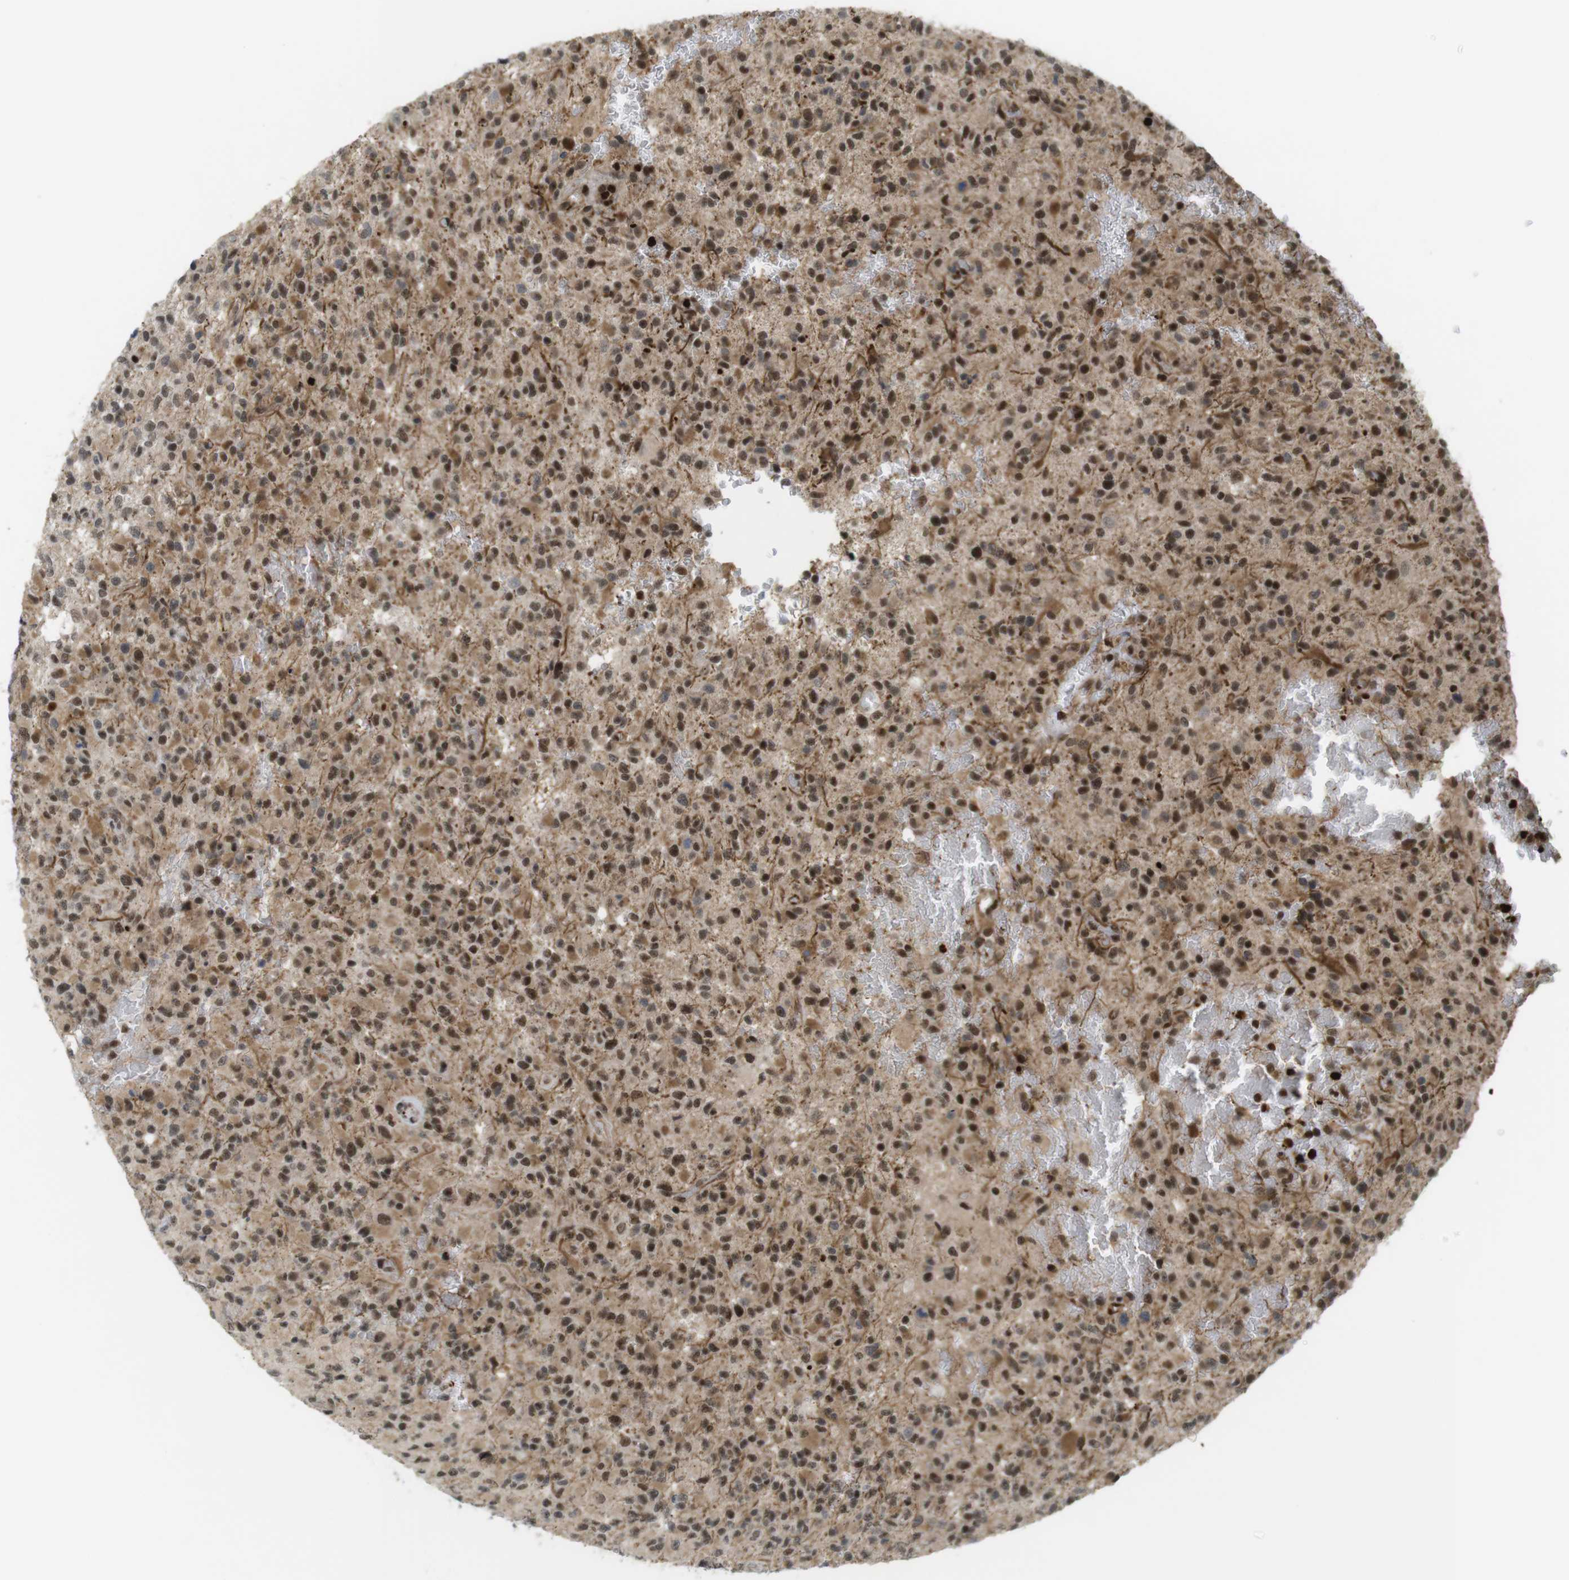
{"staining": {"intensity": "strong", "quantity": ">75%", "location": "cytoplasmic/membranous,nuclear"}, "tissue": "glioma", "cell_type": "Tumor cells", "image_type": "cancer", "snomed": [{"axis": "morphology", "description": "Glioma, malignant, High grade"}, {"axis": "topography", "description": "Brain"}], "caption": "Human malignant glioma (high-grade) stained for a protein (brown) displays strong cytoplasmic/membranous and nuclear positive positivity in approximately >75% of tumor cells.", "gene": "SP2", "patient": {"sex": "male", "age": 71}}